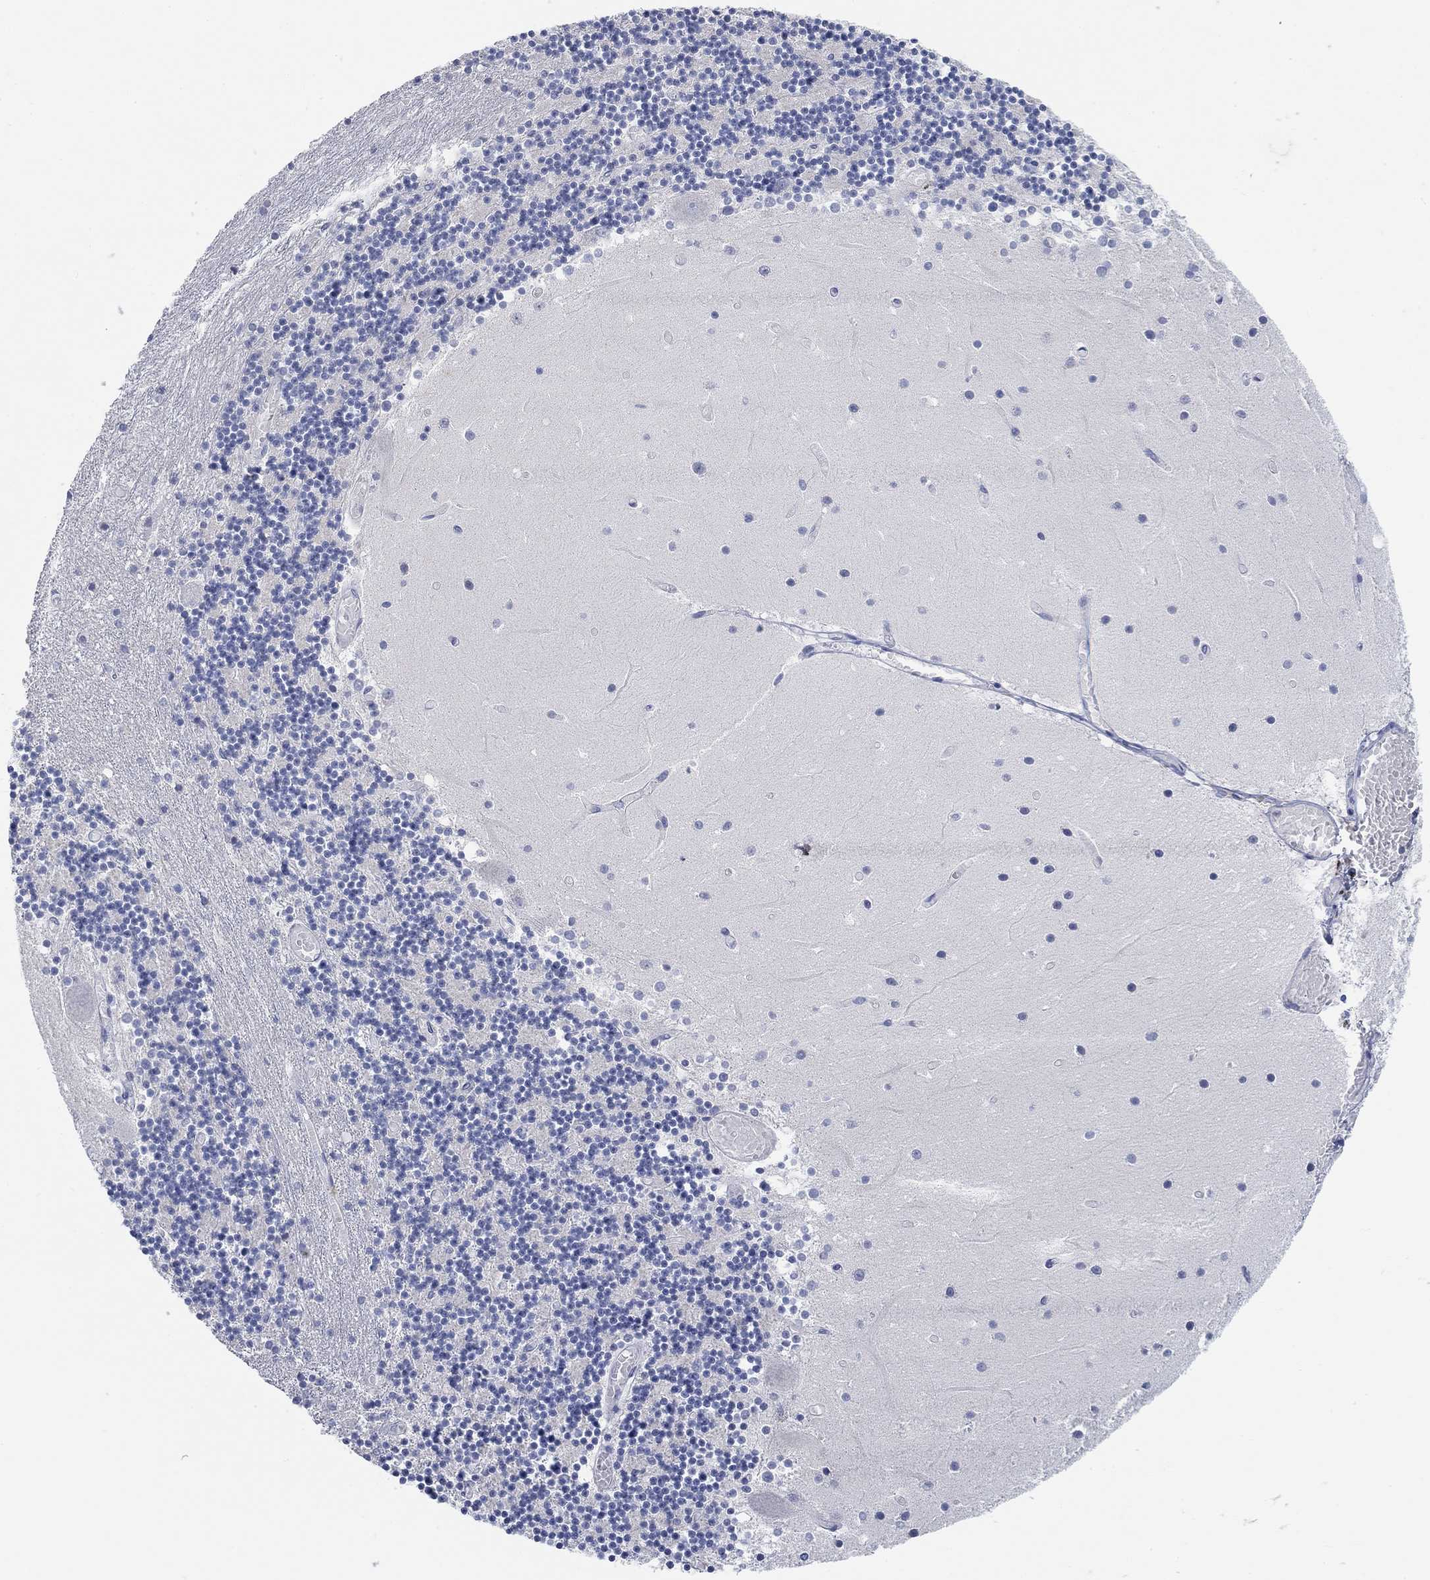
{"staining": {"intensity": "negative", "quantity": "none", "location": "none"}, "tissue": "cerebellum", "cell_type": "Cells in granular layer", "image_type": "normal", "snomed": [{"axis": "morphology", "description": "Normal tissue, NOS"}, {"axis": "topography", "description": "Cerebellum"}], "caption": "An immunohistochemistry (IHC) photomicrograph of unremarkable cerebellum is shown. There is no staining in cells in granular layer of cerebellum. Nuclei are stained in blue.", "gene": "ATP6V1E2", "patient": {"sex": "female", "age": 28}}